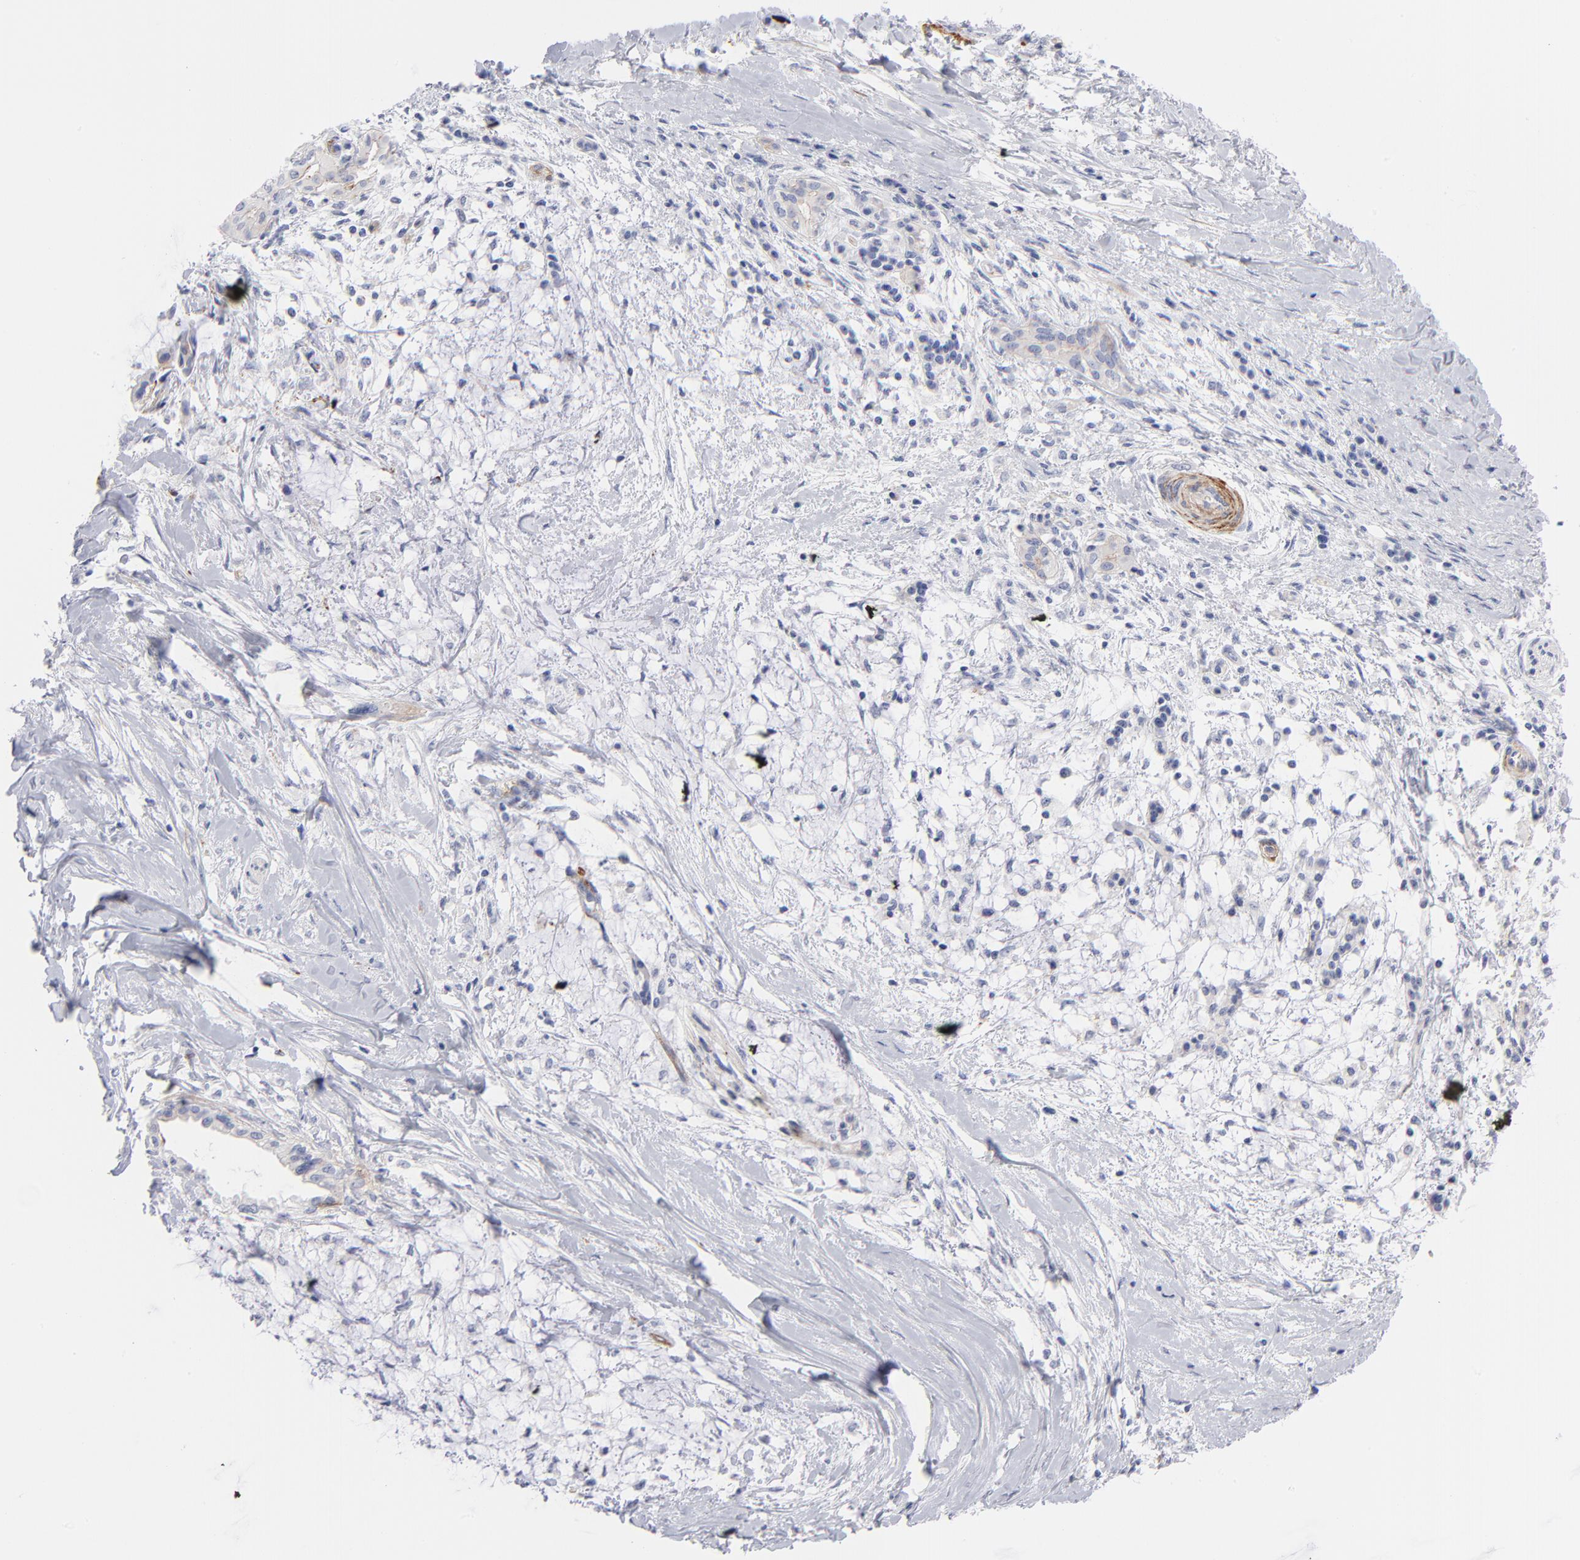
{"staining": {"intensity": "weak", "quantity": "25%-75%", "location": "cytoplasmic/membranous"}, "tissue": "pancreatic cancer", "cell_type": "Tumor cells", "image_type": "cancer", "snomed": [{"axis": "morphology", "description": "Adenocarcinoma, NOS"}, {"axis": "topography", "description": "Pancreas"}], "caption": "Protein expression analysis of human adenocarcinoma (pancreatic) reveals weak cytoplasmic/membranous expression in approximately 25%-75% of tumor cells.", "gene": "ACTA2", "patient": {"sex": "female", "age": 64}}